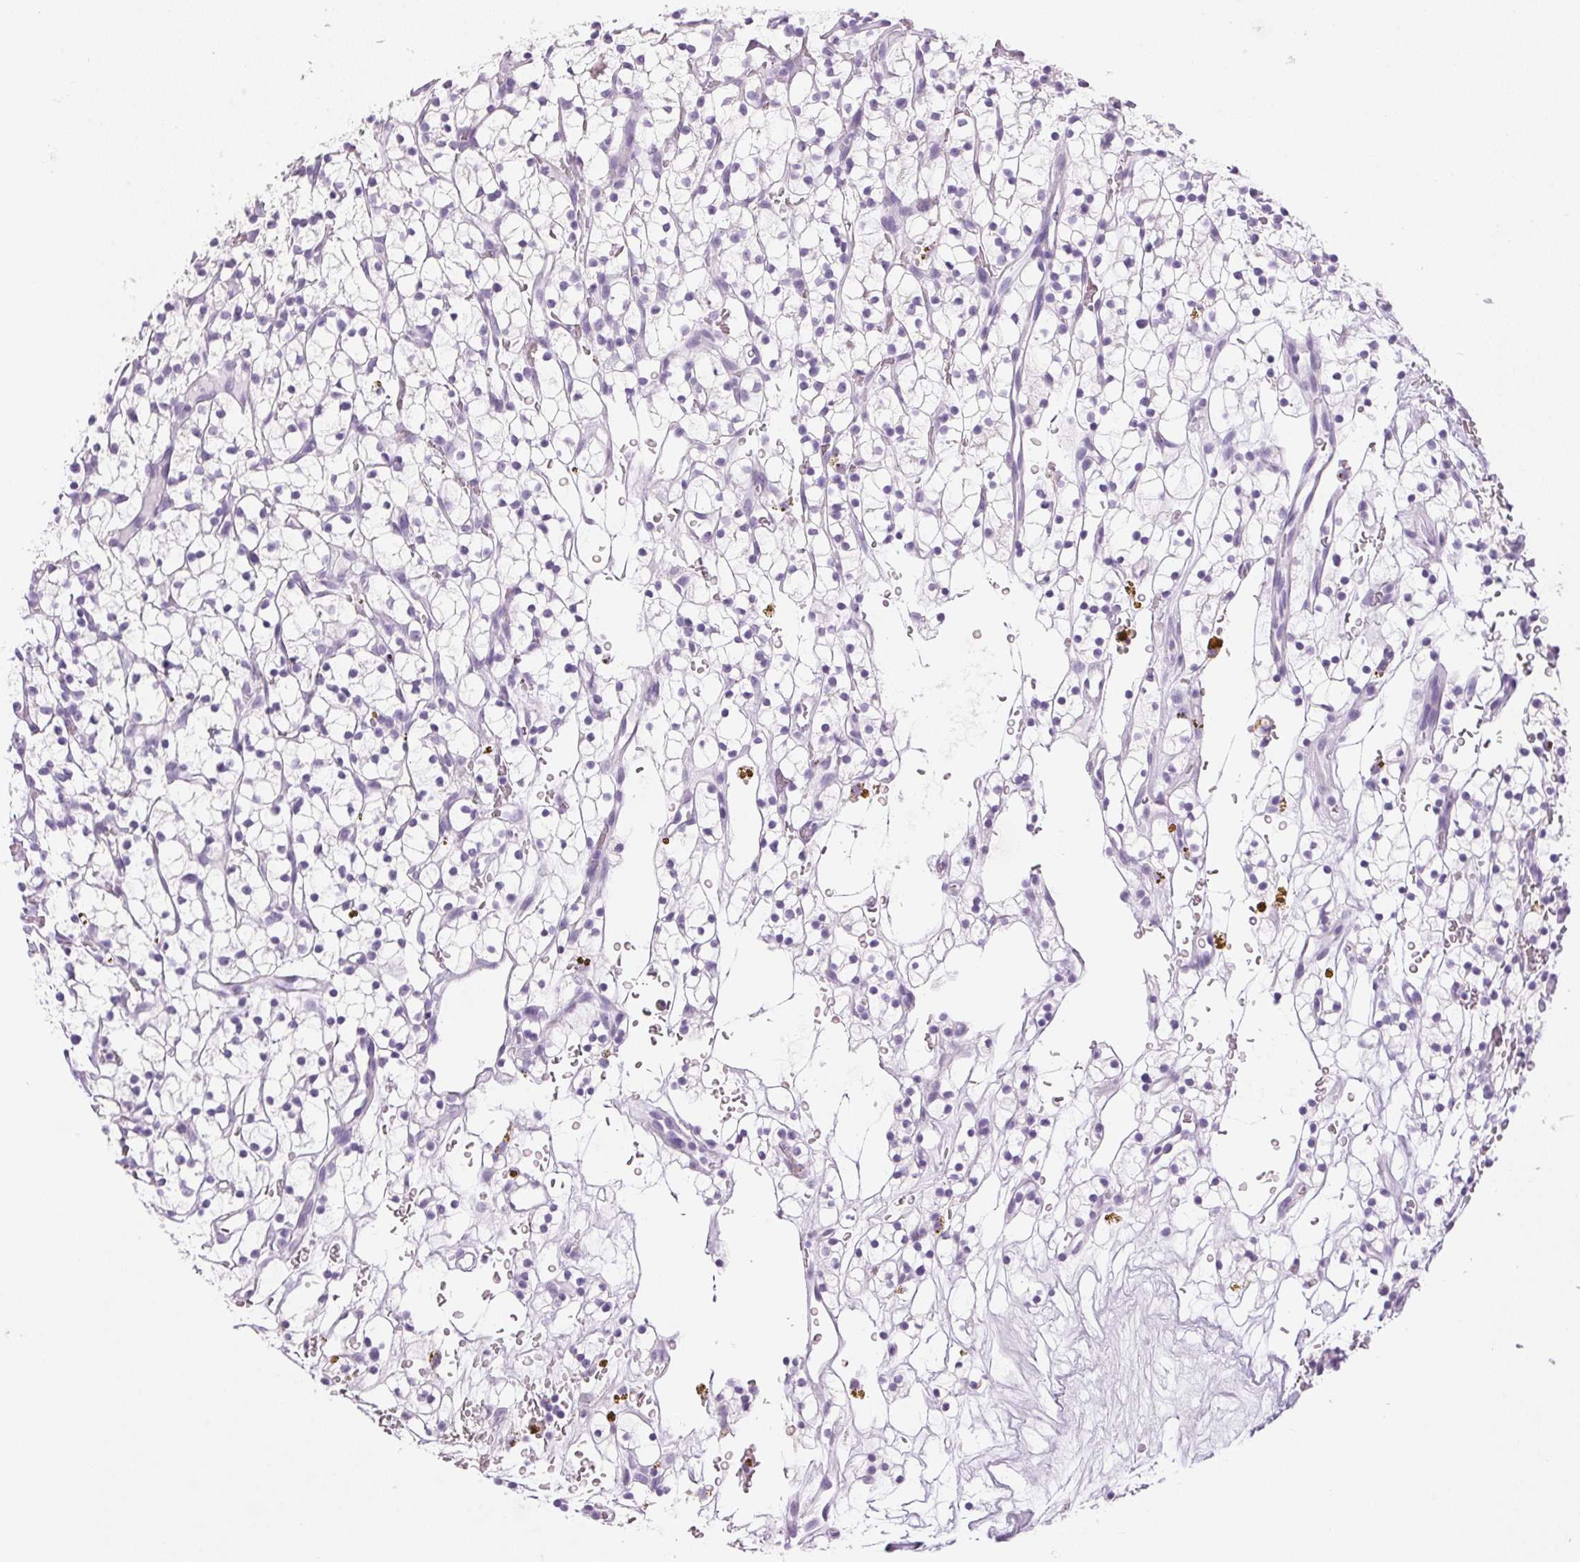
{"staining": {"intensity": "negative", "quantity": "none", "location": "none"}, "tissue": "renal cancer", "cell_type": "Tumor cells", "image_type": "cancer", "snomed": [{"axis": "morphology", "description": "Adenocarcinoma, NOS"}, {"axis": "topography", "description": "Kidney"}], "caption": "Tumor cells are negative for brown protein staining in renal cancer.", "gene": "IGFBP1", "patient": {"sex": "female", "age": 64}}